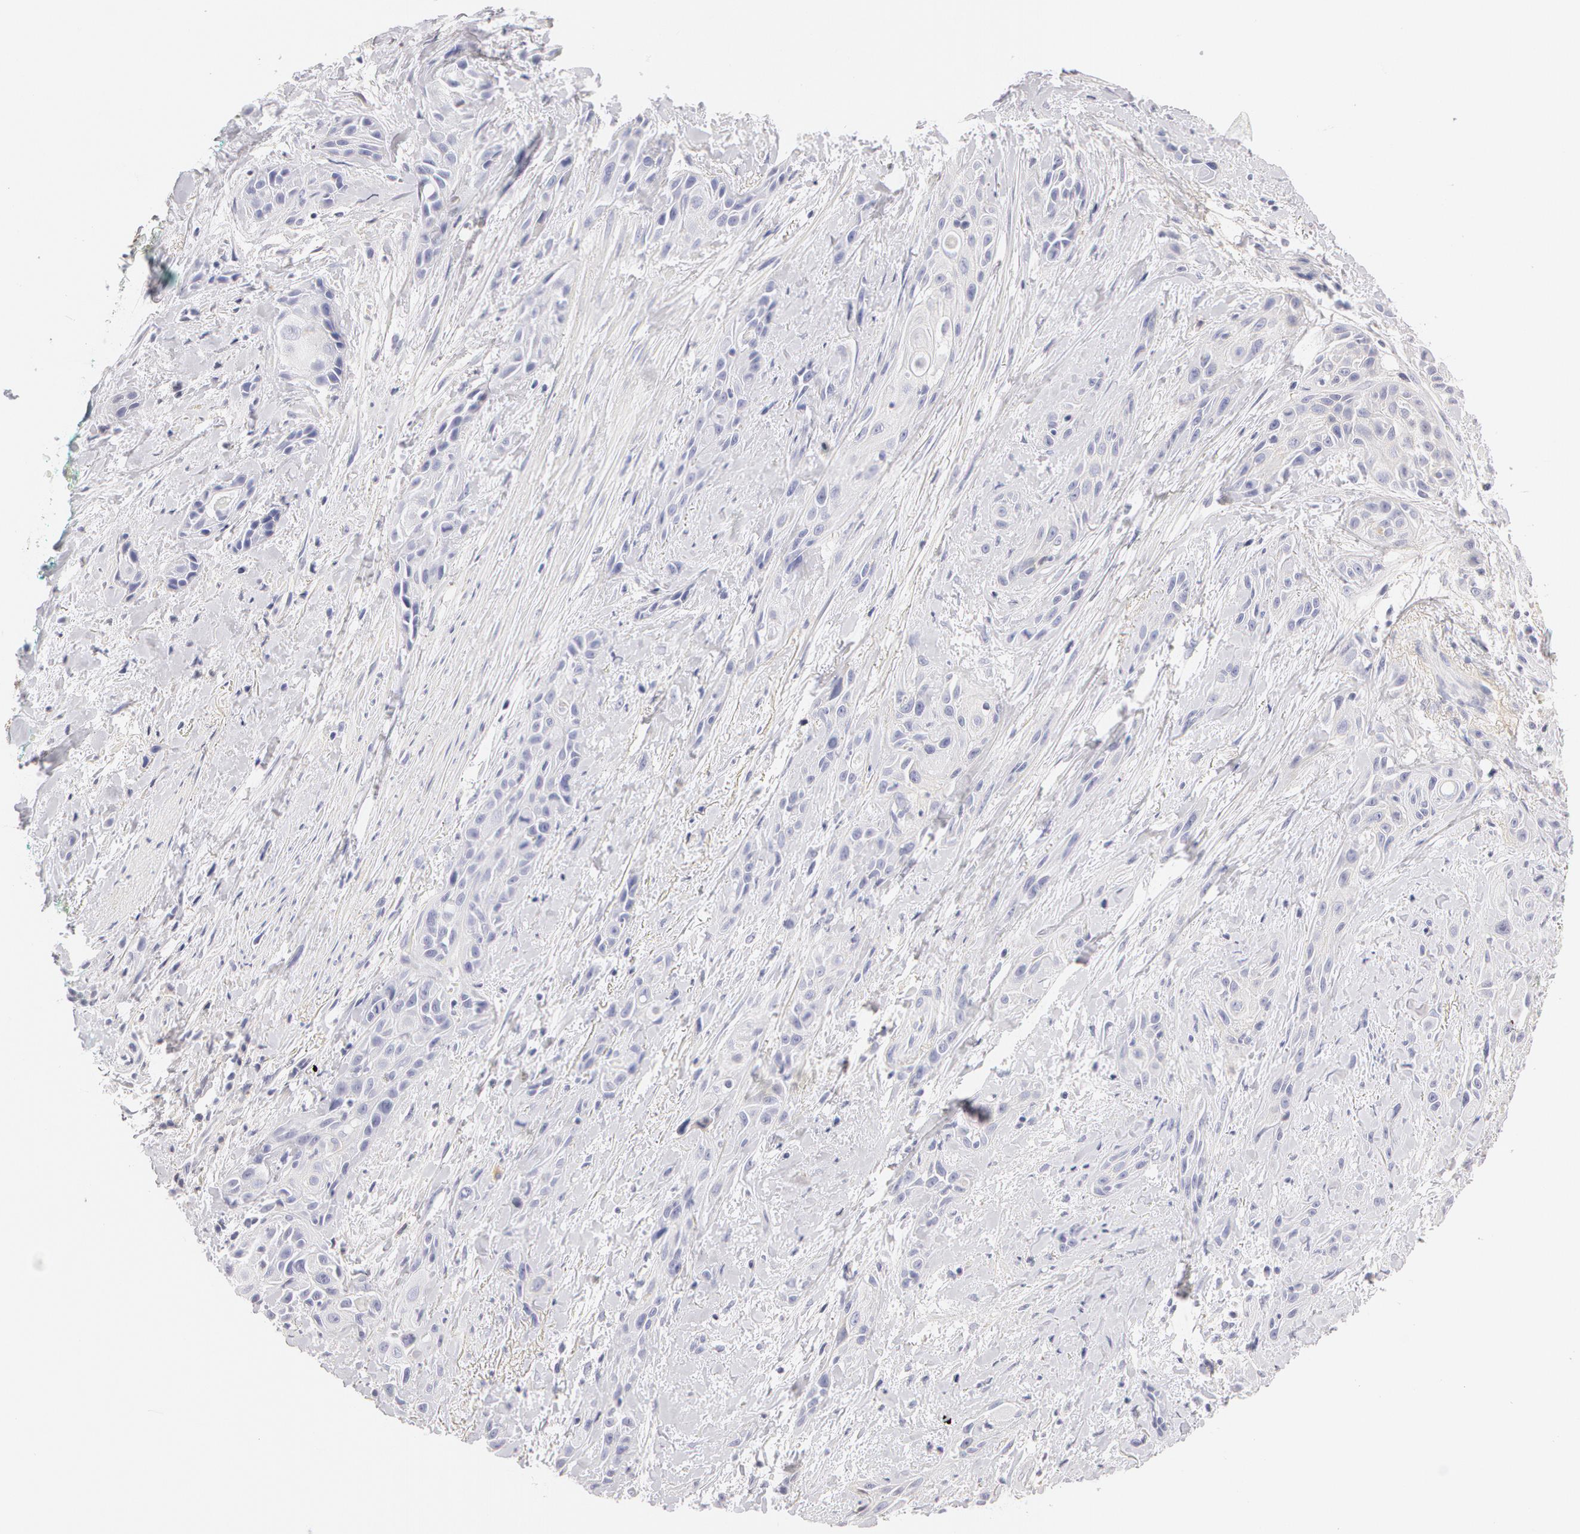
{"staining": {"intensity": "negative", "quantity": "none", "location": "none"}, "tissue": "skin cancer", "cell_type": "Tumor cells", "image_type": "cancer", "snomed": [{"axis": "morphology", "description": "Squamous cell carcinoma, NOS"}, {"axis": "topography", "description": "Skin"}, {"axis": "topography", "description": "Anal"}], "caption": "IHC photomicrograph of neoplastic tissue: skin cancer stained with DAB displays no significant protein positivity in tumor cells.", "gene": "AHSG", "patient": {"sex": "male", "age": 64}}